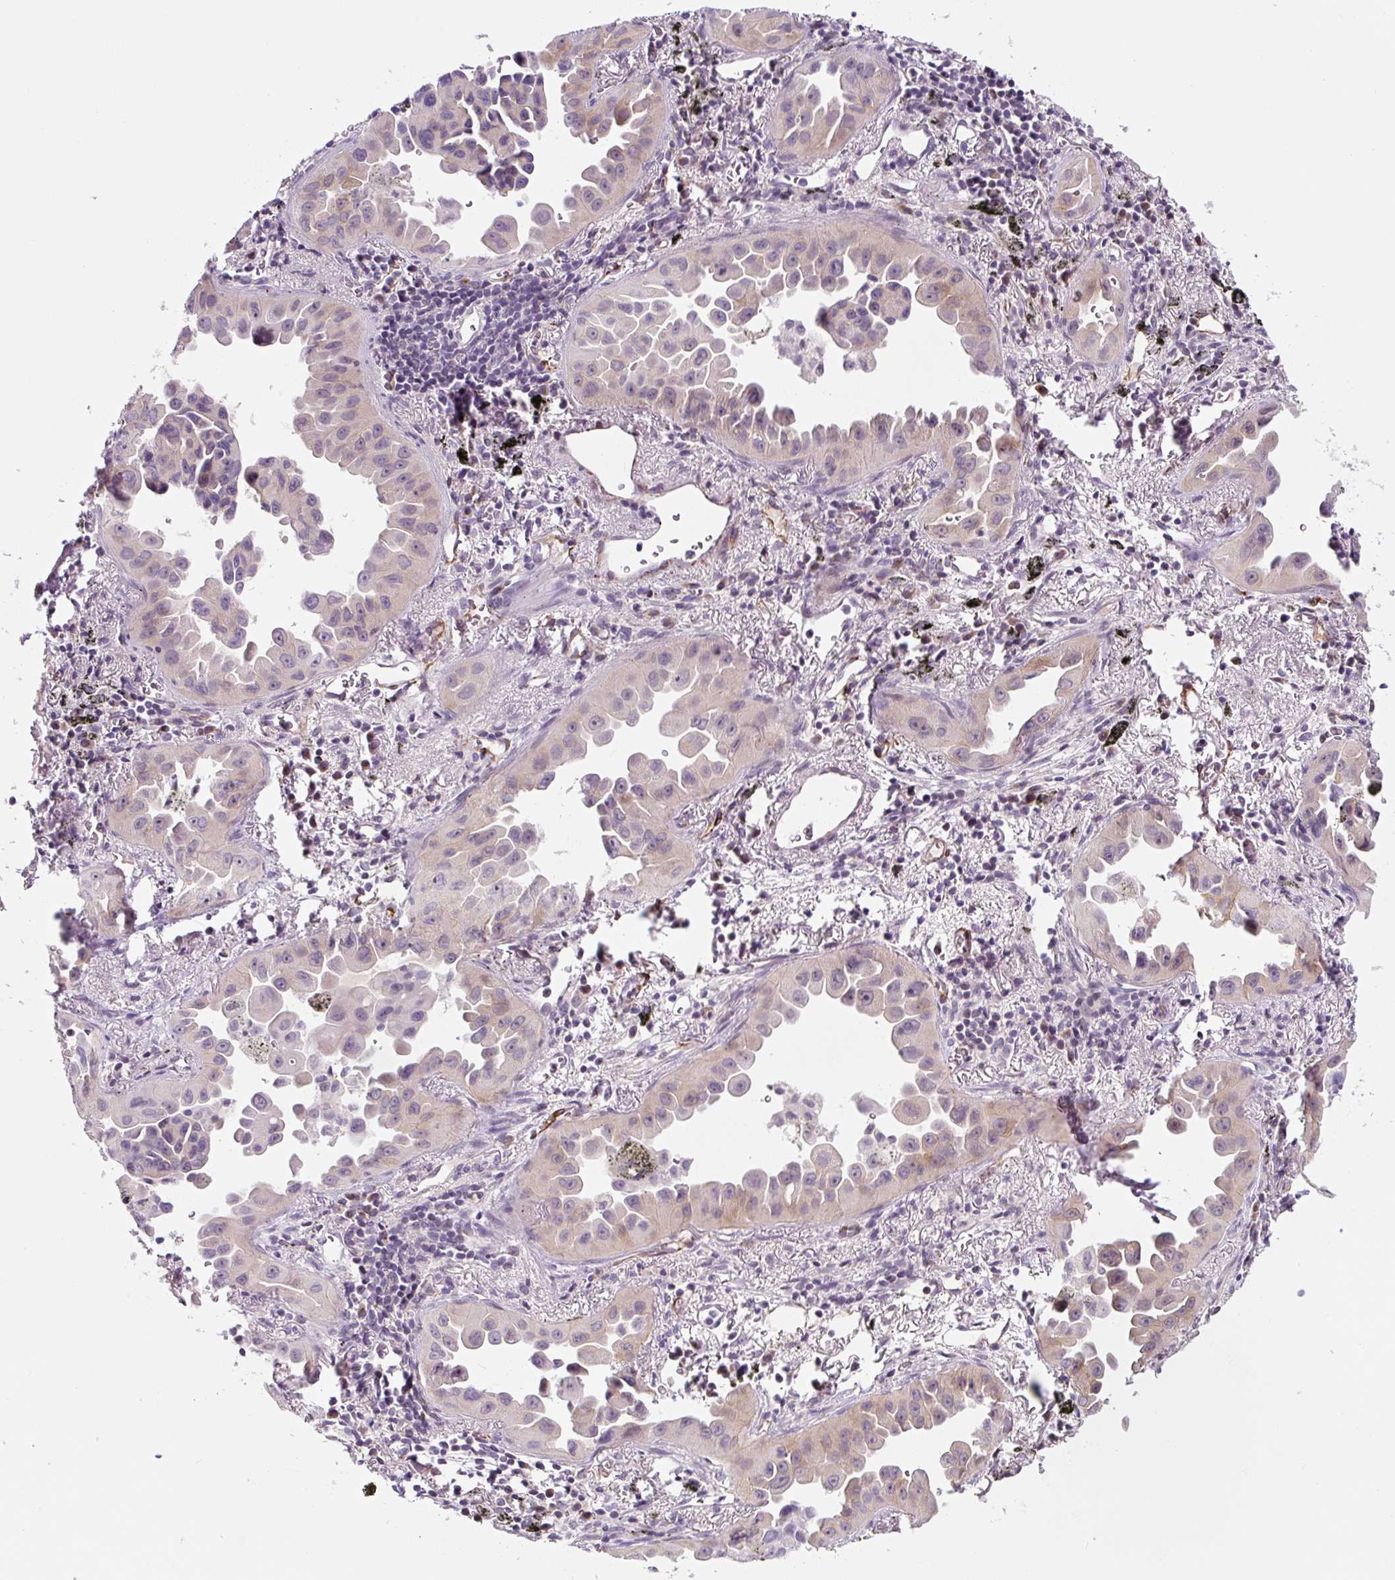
{"staining": {"intensity": "weak", "quantity": "25%-75%", "location": "cytoplasmic/membranous"}, "tissue": "lung cancer", "cell_type": "Tumor cells", "image_type": "cancer", "snomed": [{"axis": "morphology", "description": "Adenocarcinoma, NOS"}, {"axis": "topography", "description": "Lung"}], "caption": "Lung cancer (adenocarcinoma) was stained to show a protein in brown. There is low levels of weak cytoplasmic/membranous expression in approximately 25%-75% of tumor cells.", "gene": "CCL25", "patient": {"sex": "male", "age": 68}}